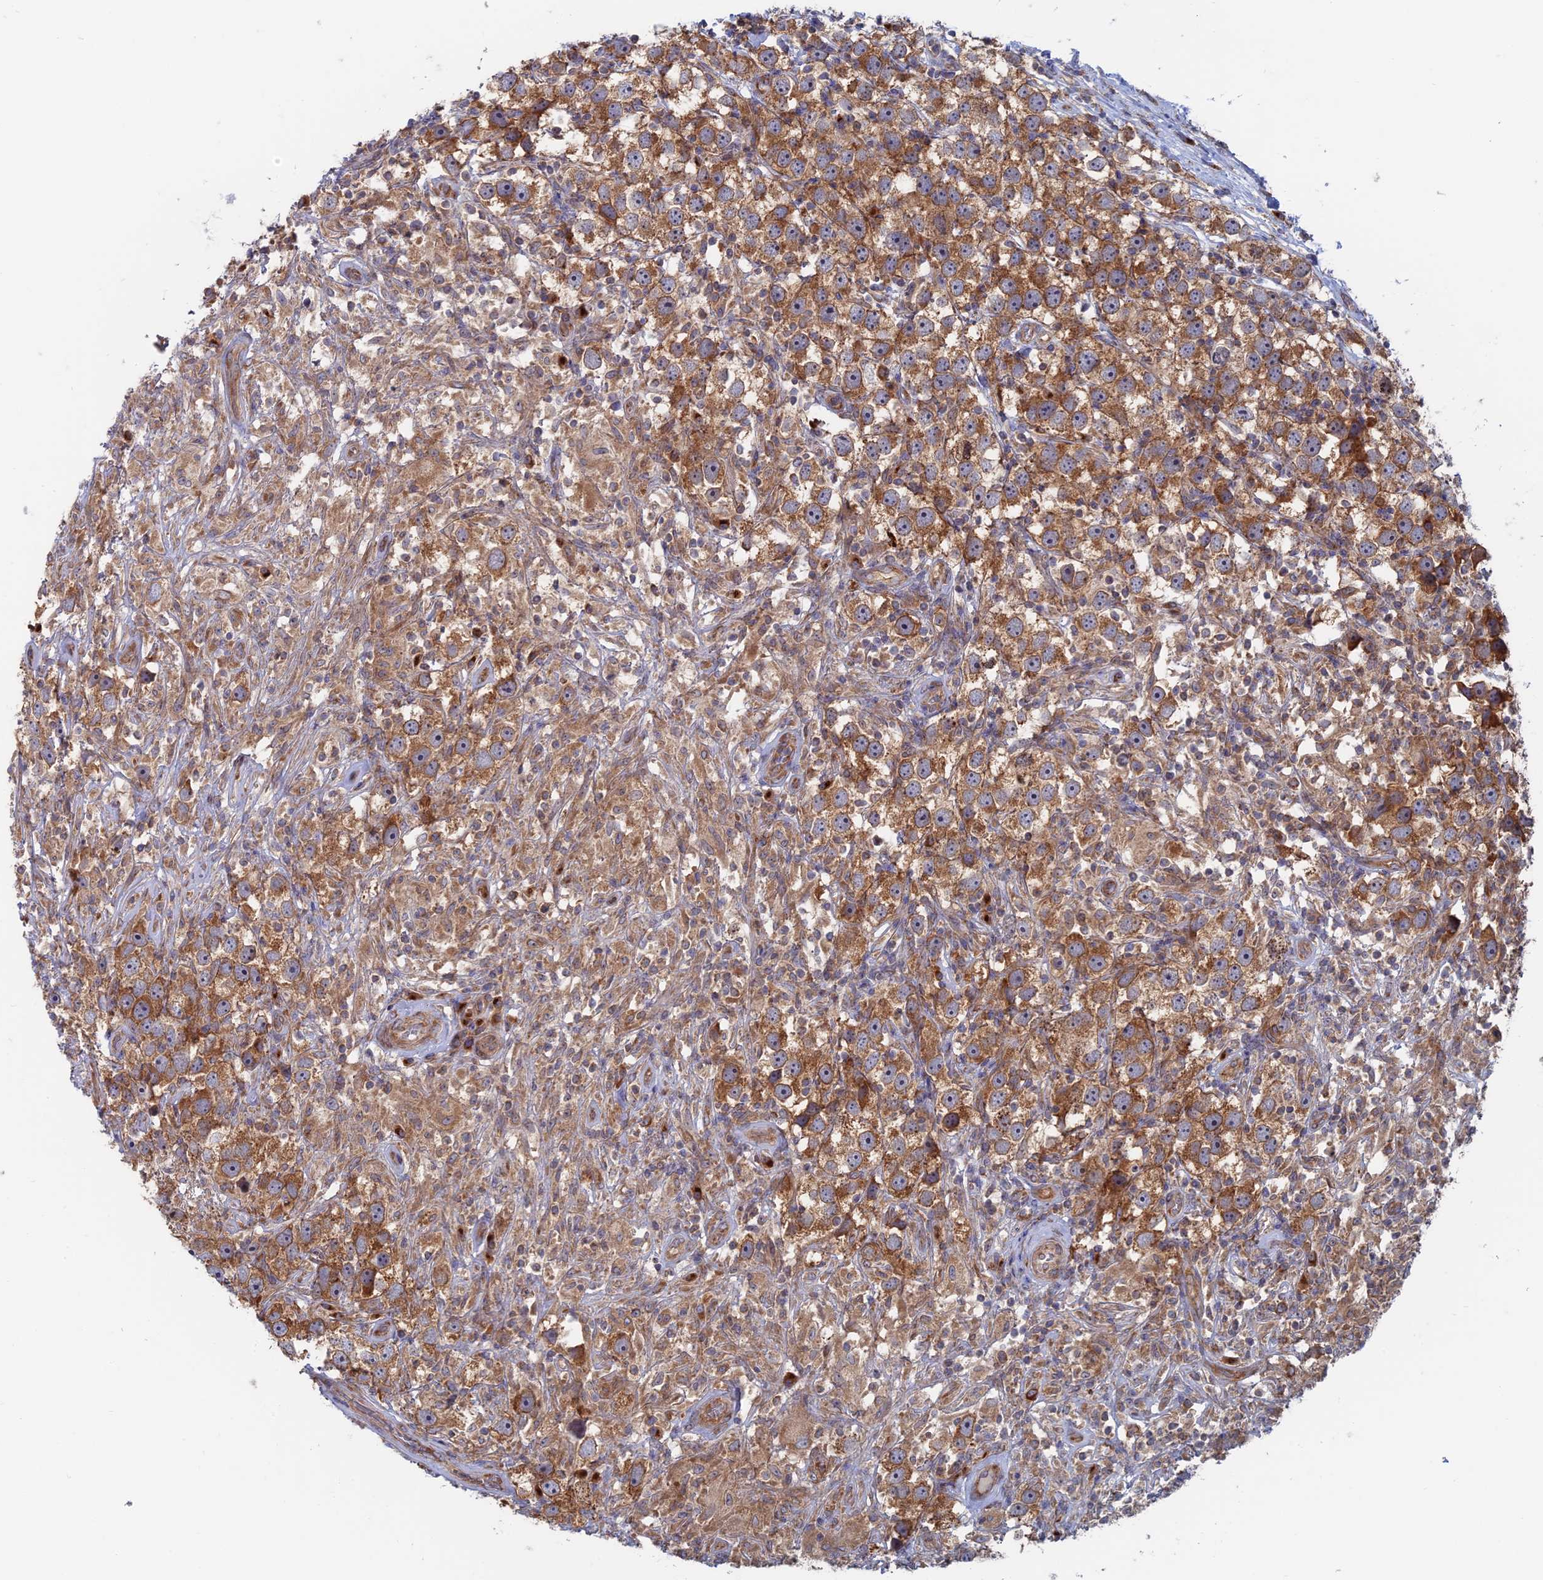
{"staining": {"intensity": "moderate", "quantity": ">75%", "location": "cytoplasmic/membranous"}, "tissue": "testis cancer", "cell_type": "Tumor cells", "image_type": "cancer", "snomed": [{"axis": "morphology", "description": "Seminoma, NOS"}, {"axis": "topography", "description": "Testis"}], "caption": "Immunohistochemistry histopathology image of seminoma (testis) stained for a protein (brown), which exhibits medium levels of moderate cytoplasmic/membranous staining in about >75% of tumor cells.", "gene": "TBC1D30", "patient": {"sex": "male", "age": 49}}